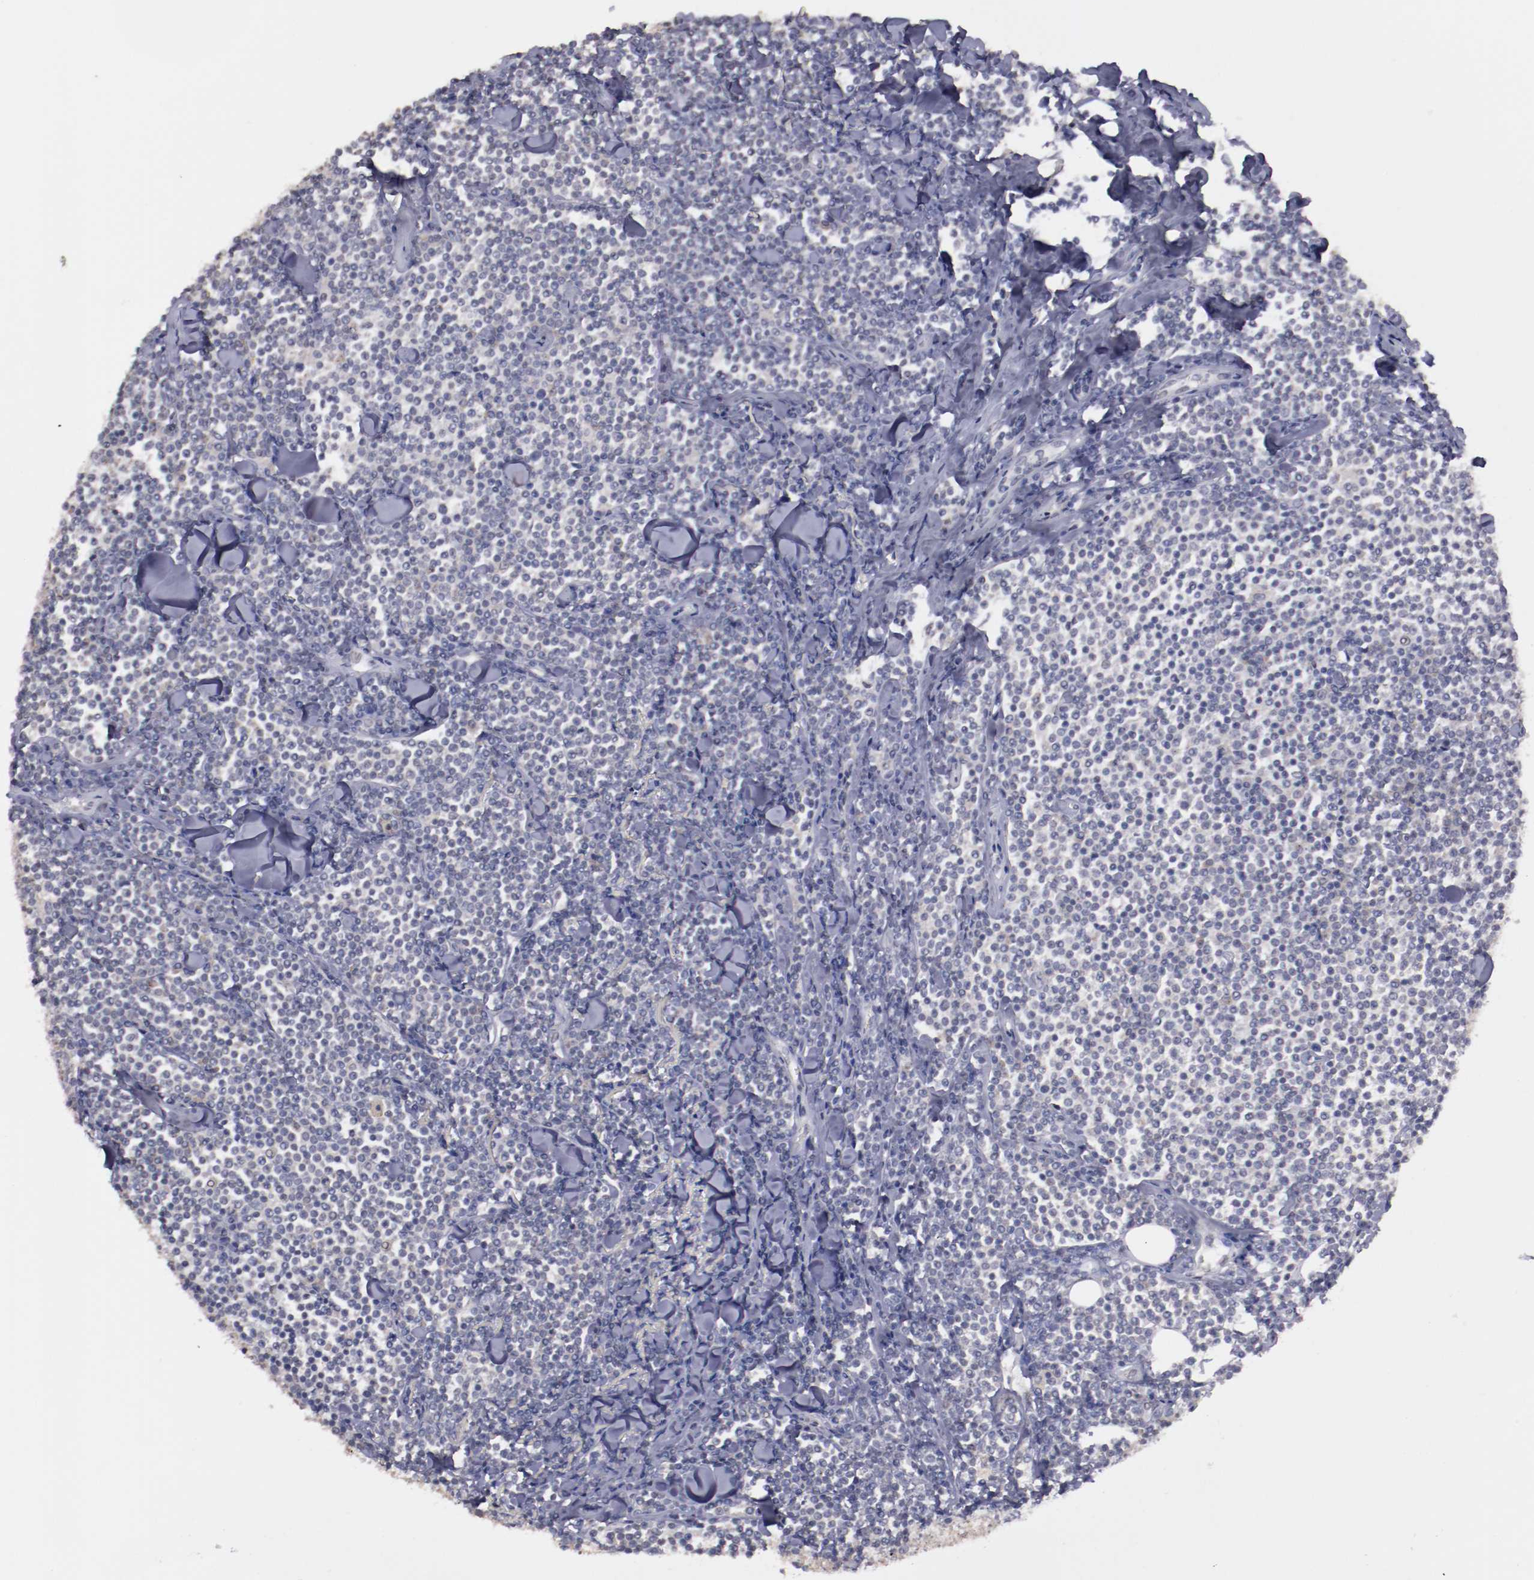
{"staining": {"intensity": "negative", "quantity": "none", "location": "none"}, "tissue": "lymphoma", "cell_type": "Tumor cells", "image_type": "cancer", "snomed": [{"axis": "morphology", "description": "Malignant lymphoma, non-Hodgkin's type, Low grade"}, {"axis": "topography", "description": "Soft tissue"}], "caption": "This is an immunohistochemistry photomicrograph of human lymphoma. There is no staining in tumor cells.", "gene": "NRXN3", "patient": {"sex": "male", "age": 92}}